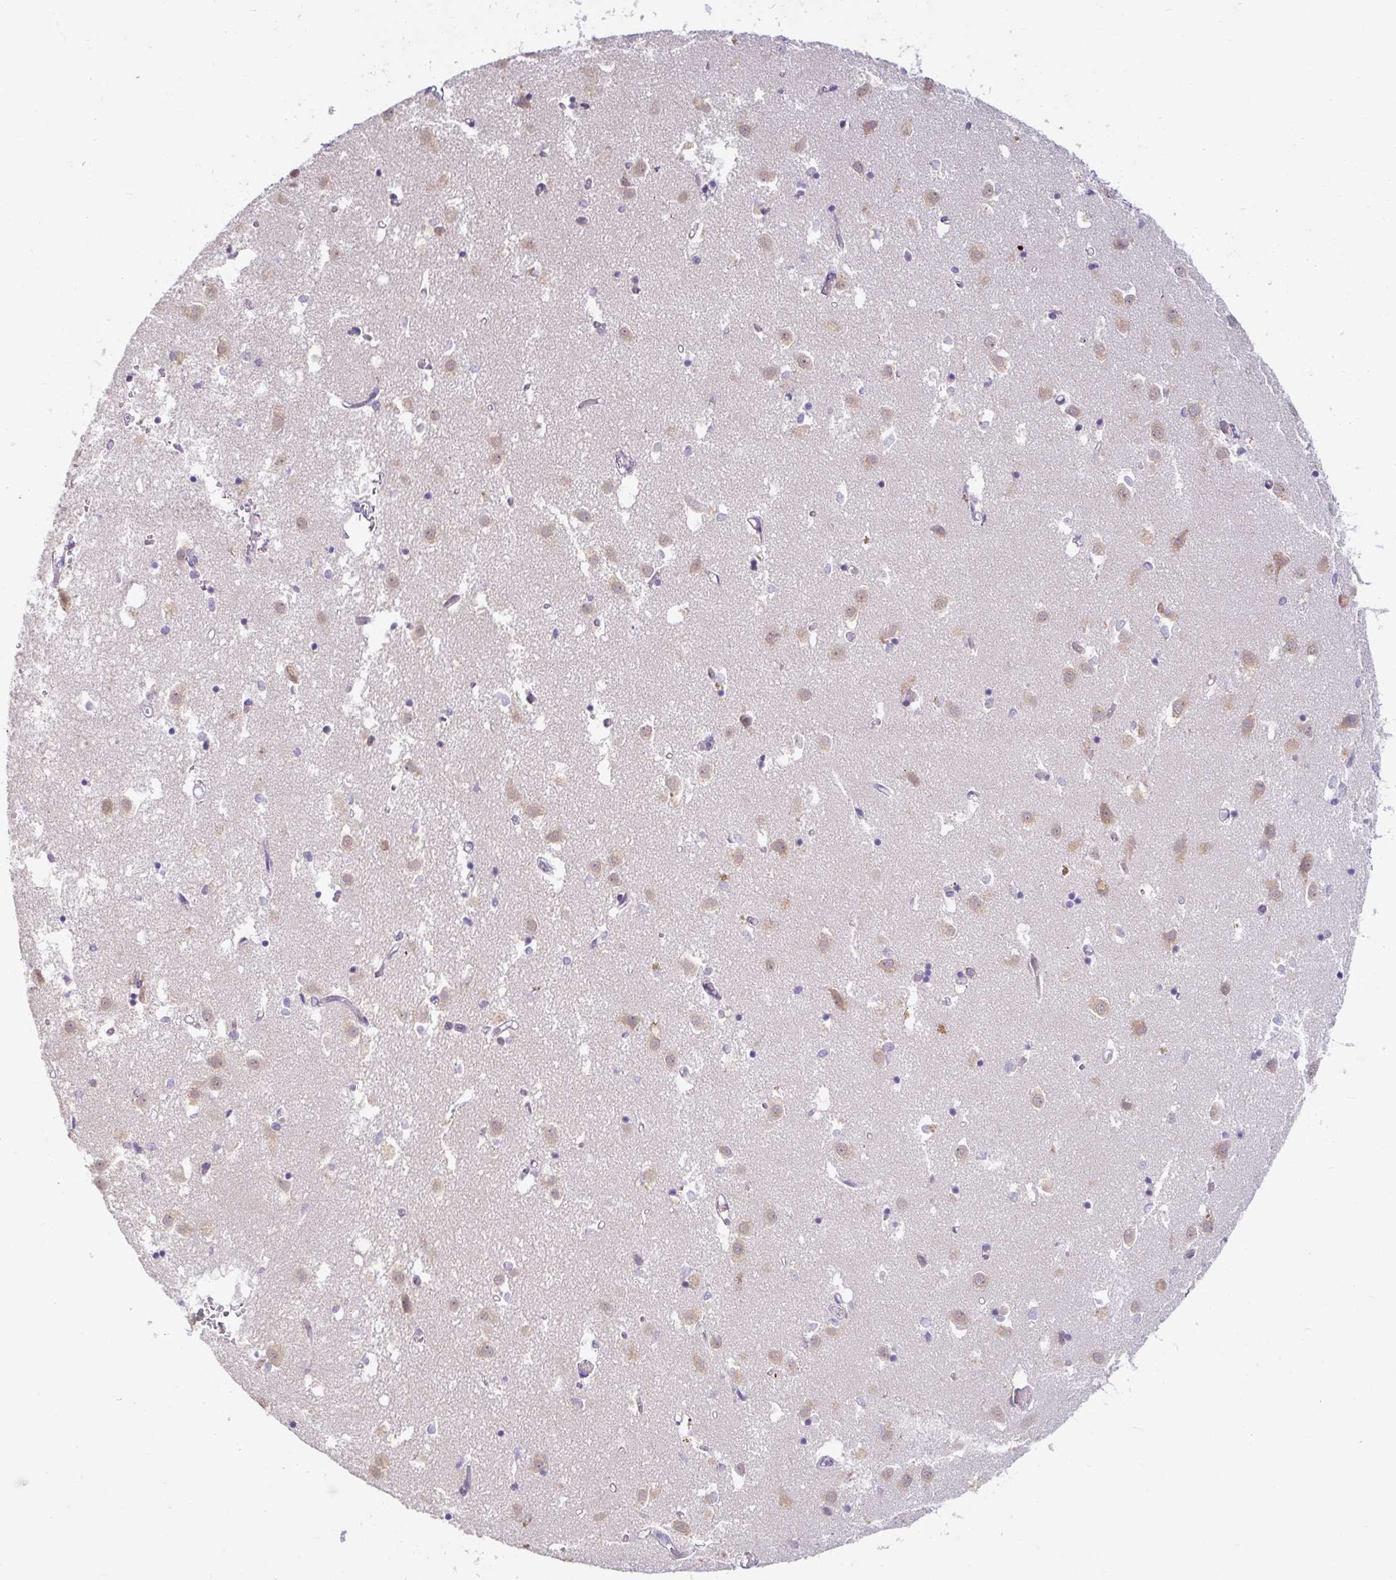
{"staining": {"intensity": "negative", "quantity": "none", "location": "none"}, "tissue": "caudate", "cell_type": "Glial cells", "image_type": "normal", "snomed": [{"axis": "morphology", "description": "Normal tissue, NOS"}, {"axis": "topography", "description": "Lateral ventricle wall"}], "caption": "The immunohistochemistry (IHC) histopathology image has no significant expression in glial cells of caudate. (Immunohistochemistry (ihc), brightfield microscopy, high magnification).", "gene": "DDN", "patient": {"sex": "male", "age": 70}}